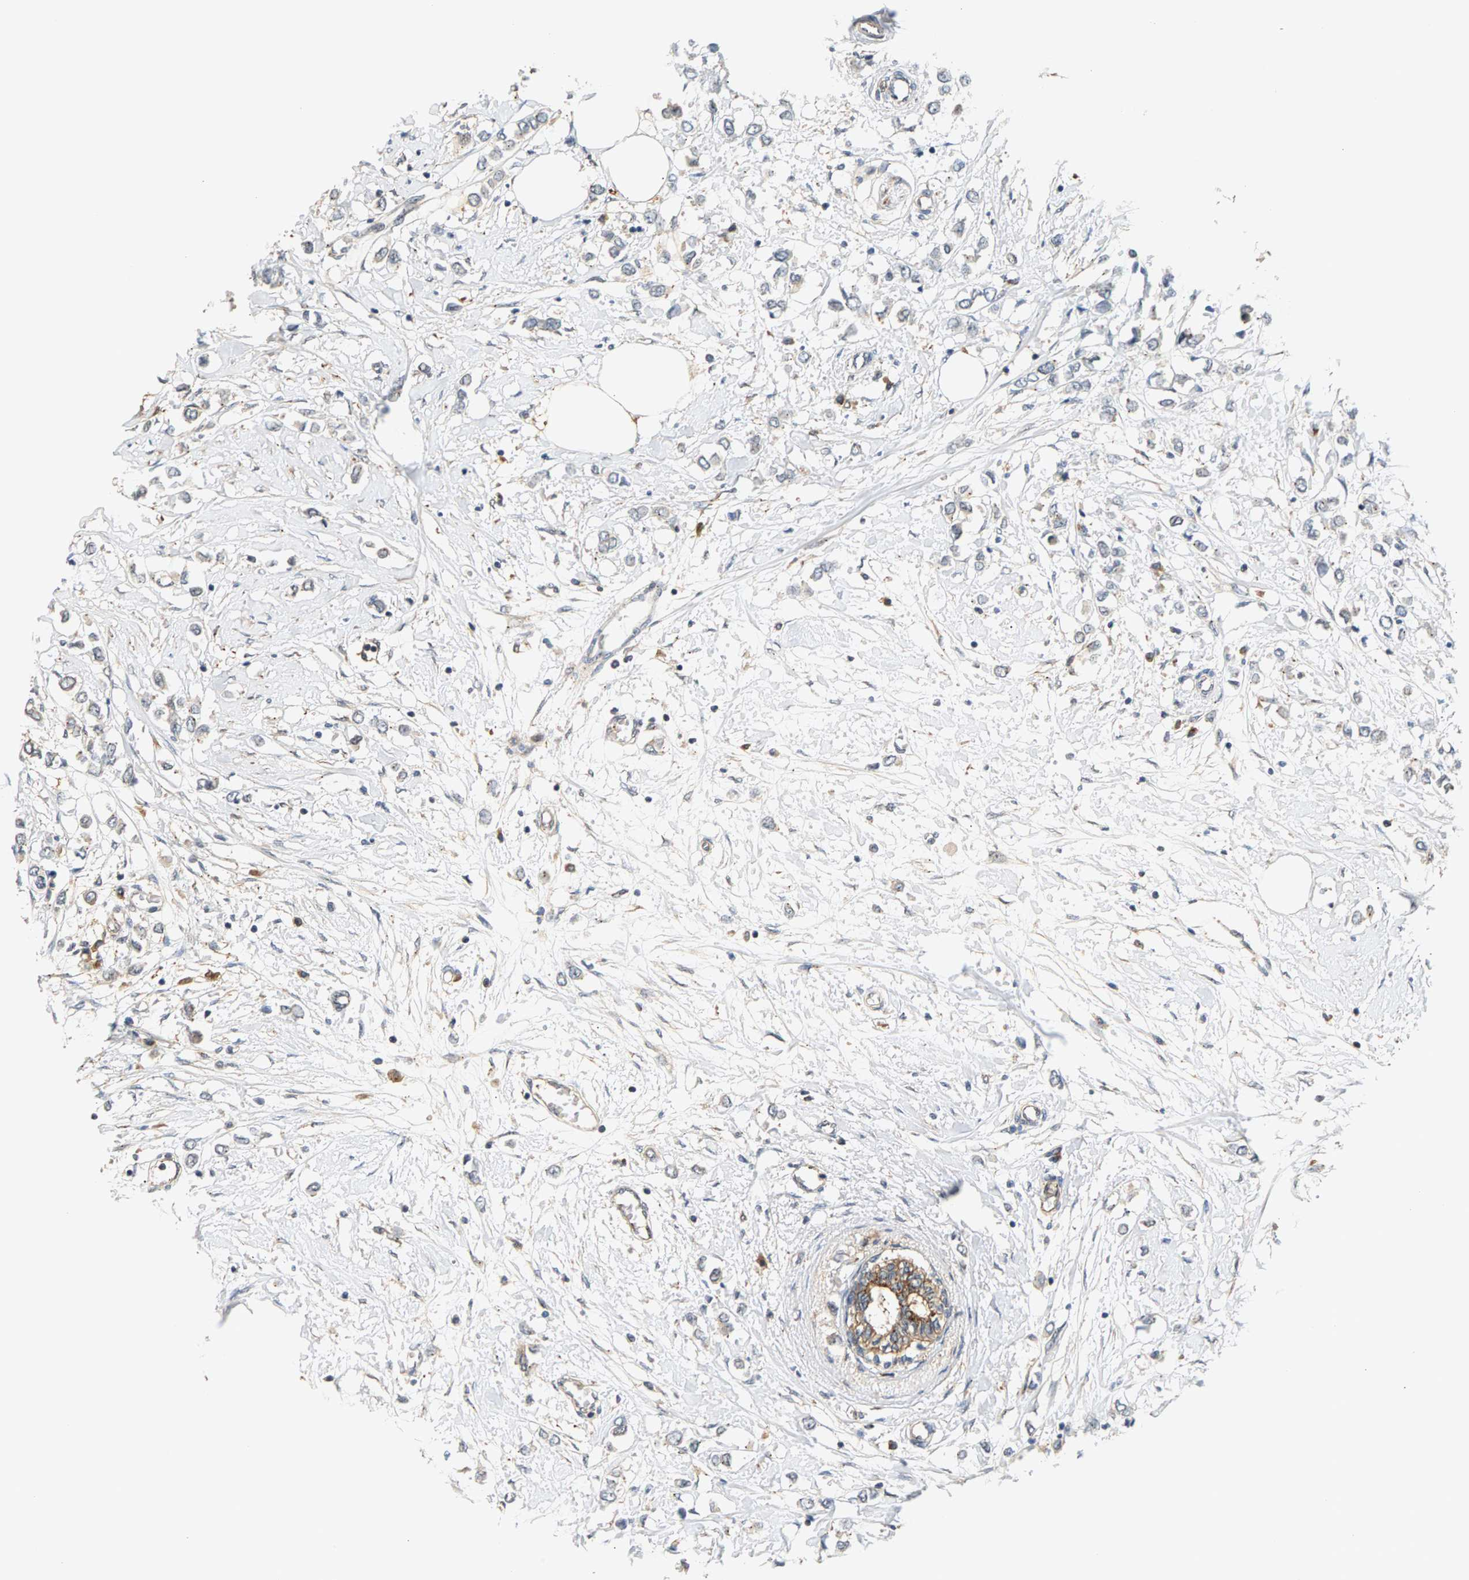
{"staining": {"intensity": "negative", "quantity": "none", "location": "none"}, "tissue": "breast cancer", "cell_type": "Tumor cells", "image_type": "cancer", "snomed": [{"axis": "morphology", "description": "Lobular carcinoma"}, {"axis": "topography", "description": "Breast"}], "caption": "DAB (3,3'-diaminobenzidine) immunohistochemical staining of human breast cancer exhibits no significant staining in tumor cells.", "gene": "MAP2K5", "patient": {"sex": "female", "age": 51}}